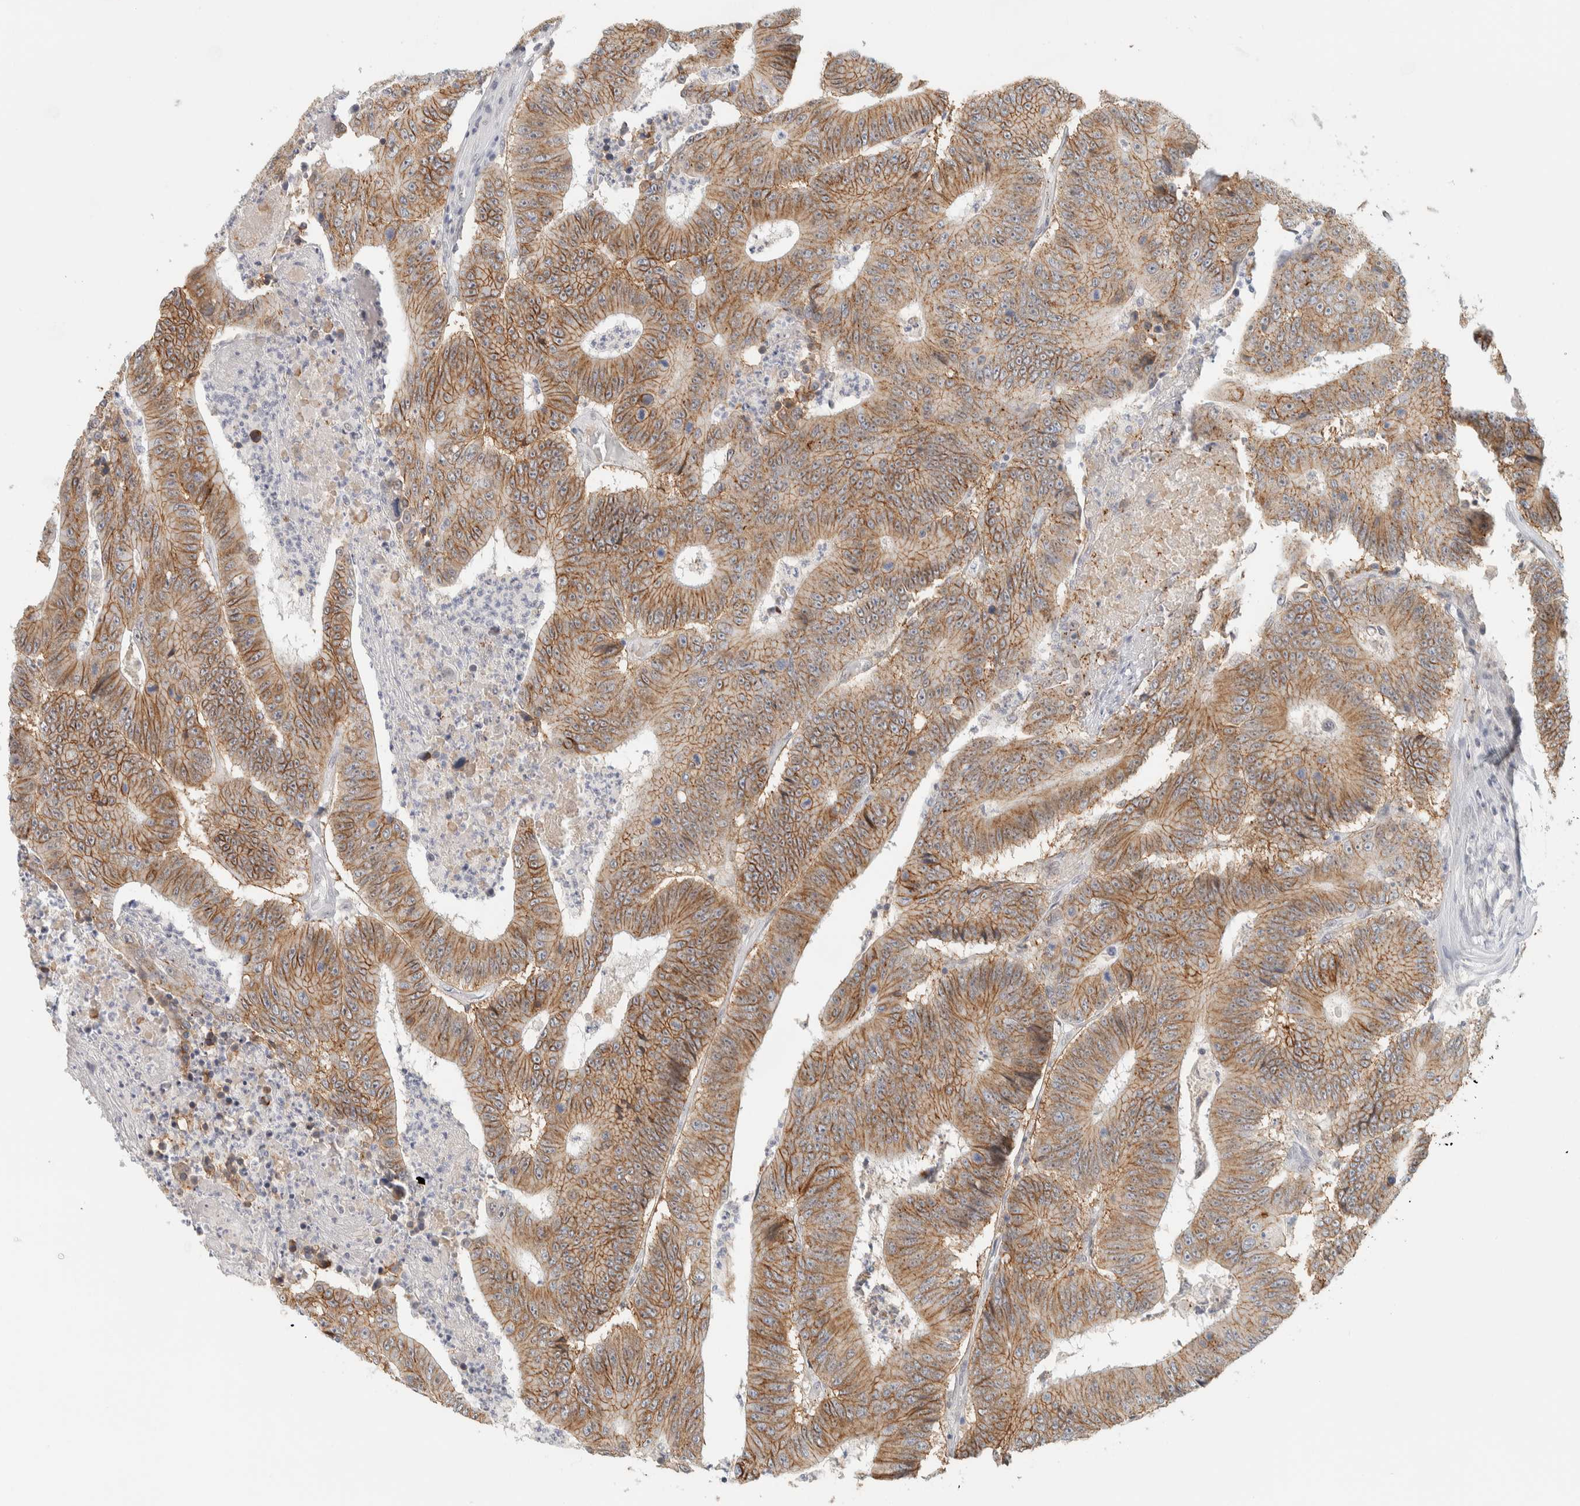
{"staining": {"intensity": "moderate", "quantity": ">75%", "location": "cytoplasmic/membranous"}, "tissue": "colorectal cancer", "cell_type": "Tumor cells", "image_type": "cancer", "snomed": [{"axis": "morphology", "description": "Adenocarcinoma, NOS"}, {"axis": "topography", "description": "Colon"}], "caption": "This is a histology image of immunohistochemistry staining of colorectal cancer, which shows moderate staining in the cytoplasmic/membranous of tumor cells.", "gene": "CDH17", "patient": {"sex": "male", "age": 83}}